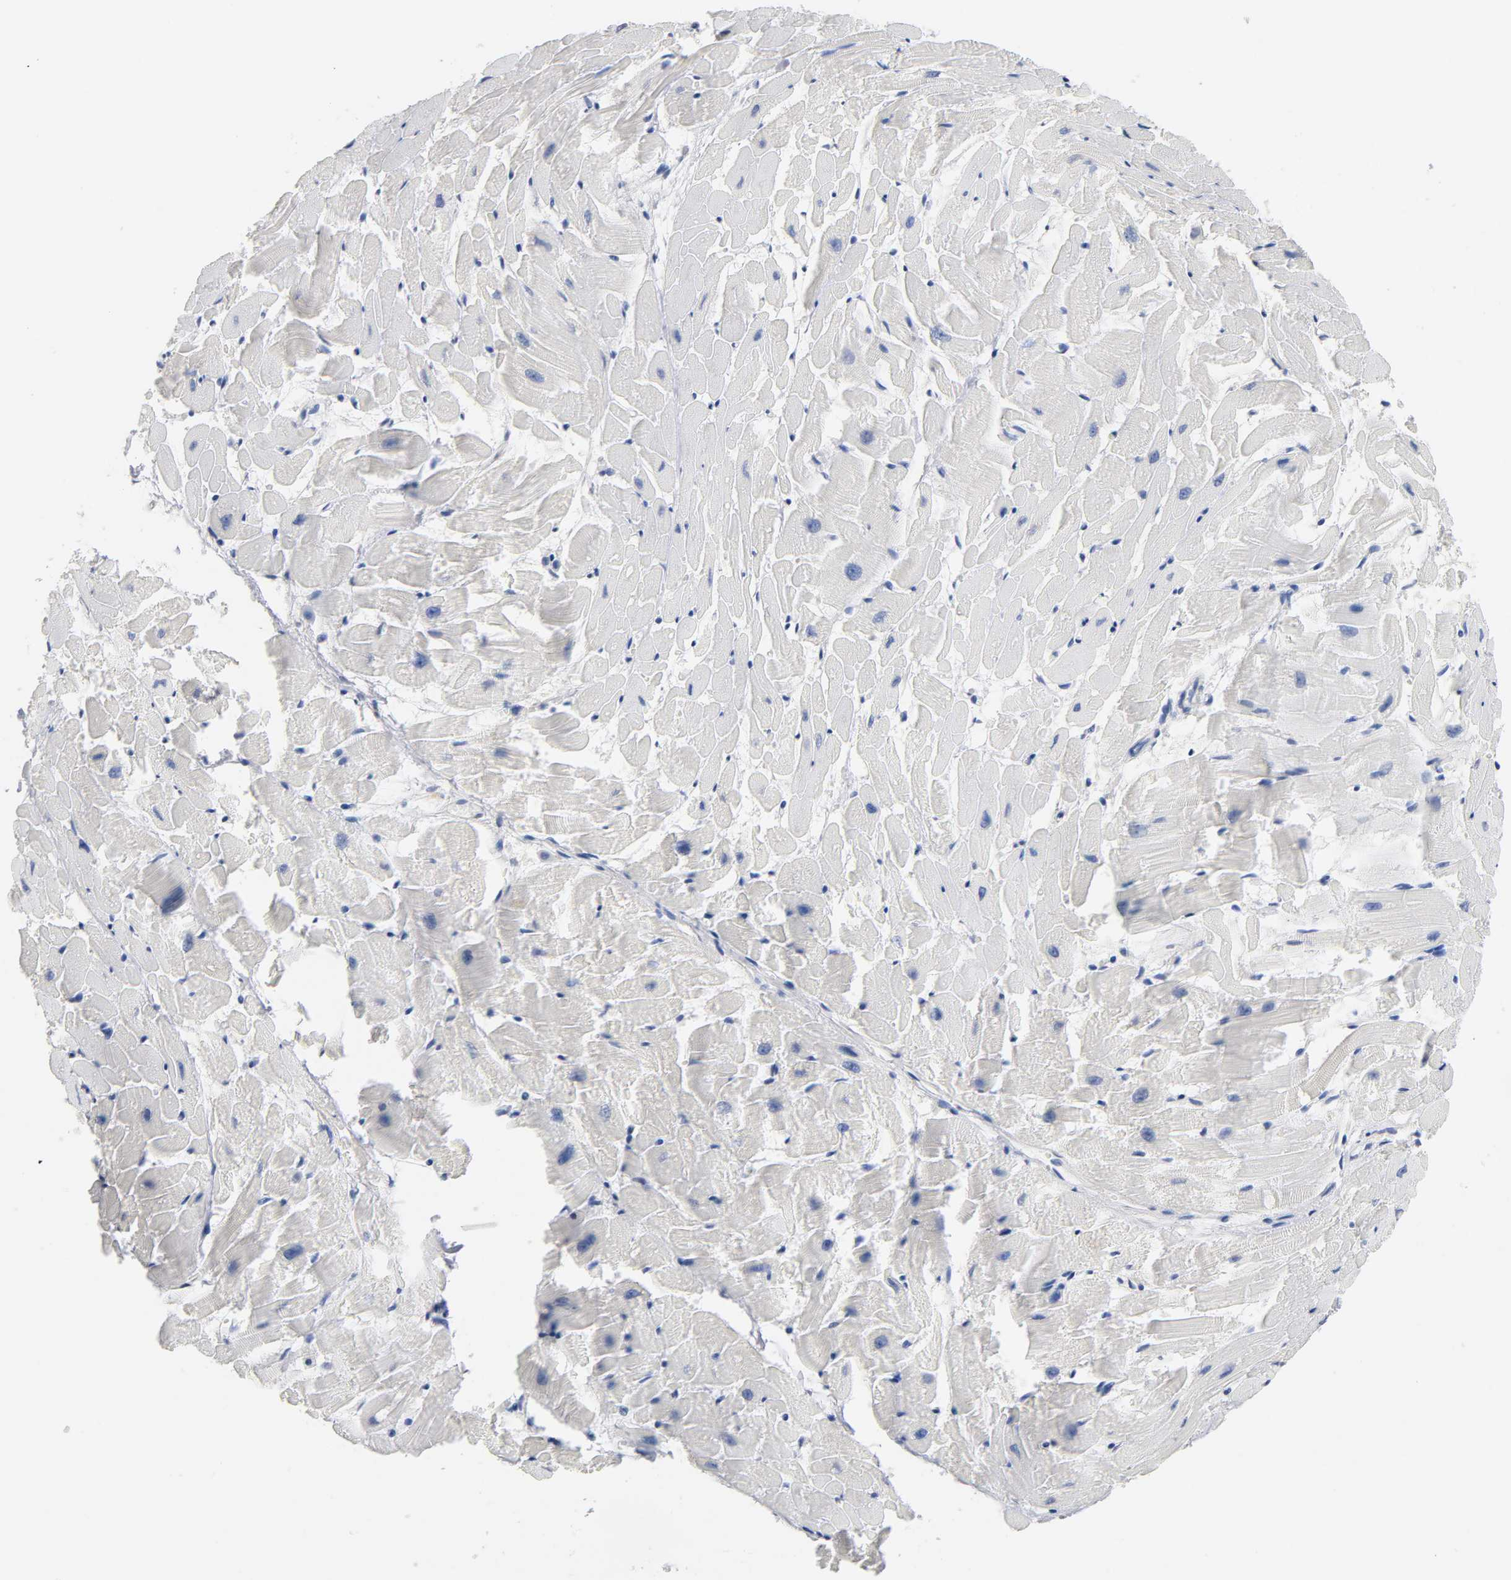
{"staining": {"intensity": "negative", "quantity": "none", "location": "none"}, "tissue": "heart muscle", "cell_type": "Cardiomyocytes", "image_type": "normal", "snomed": [{"axis": "morphology", "description": "Normal tissue, NOS"}, {"axis": "topography", "description": "Heart"}], "caption": "Cardiomyocytes show no significant expression in benign heart muscle. The staining is performed using DAB (3,3'-diaminobenzidine) brown chromogen with nuclei counter-stained in using hematoxylin.", "gene": "ZCCHC13", "patient": {"sex": "female", "age": 19}}